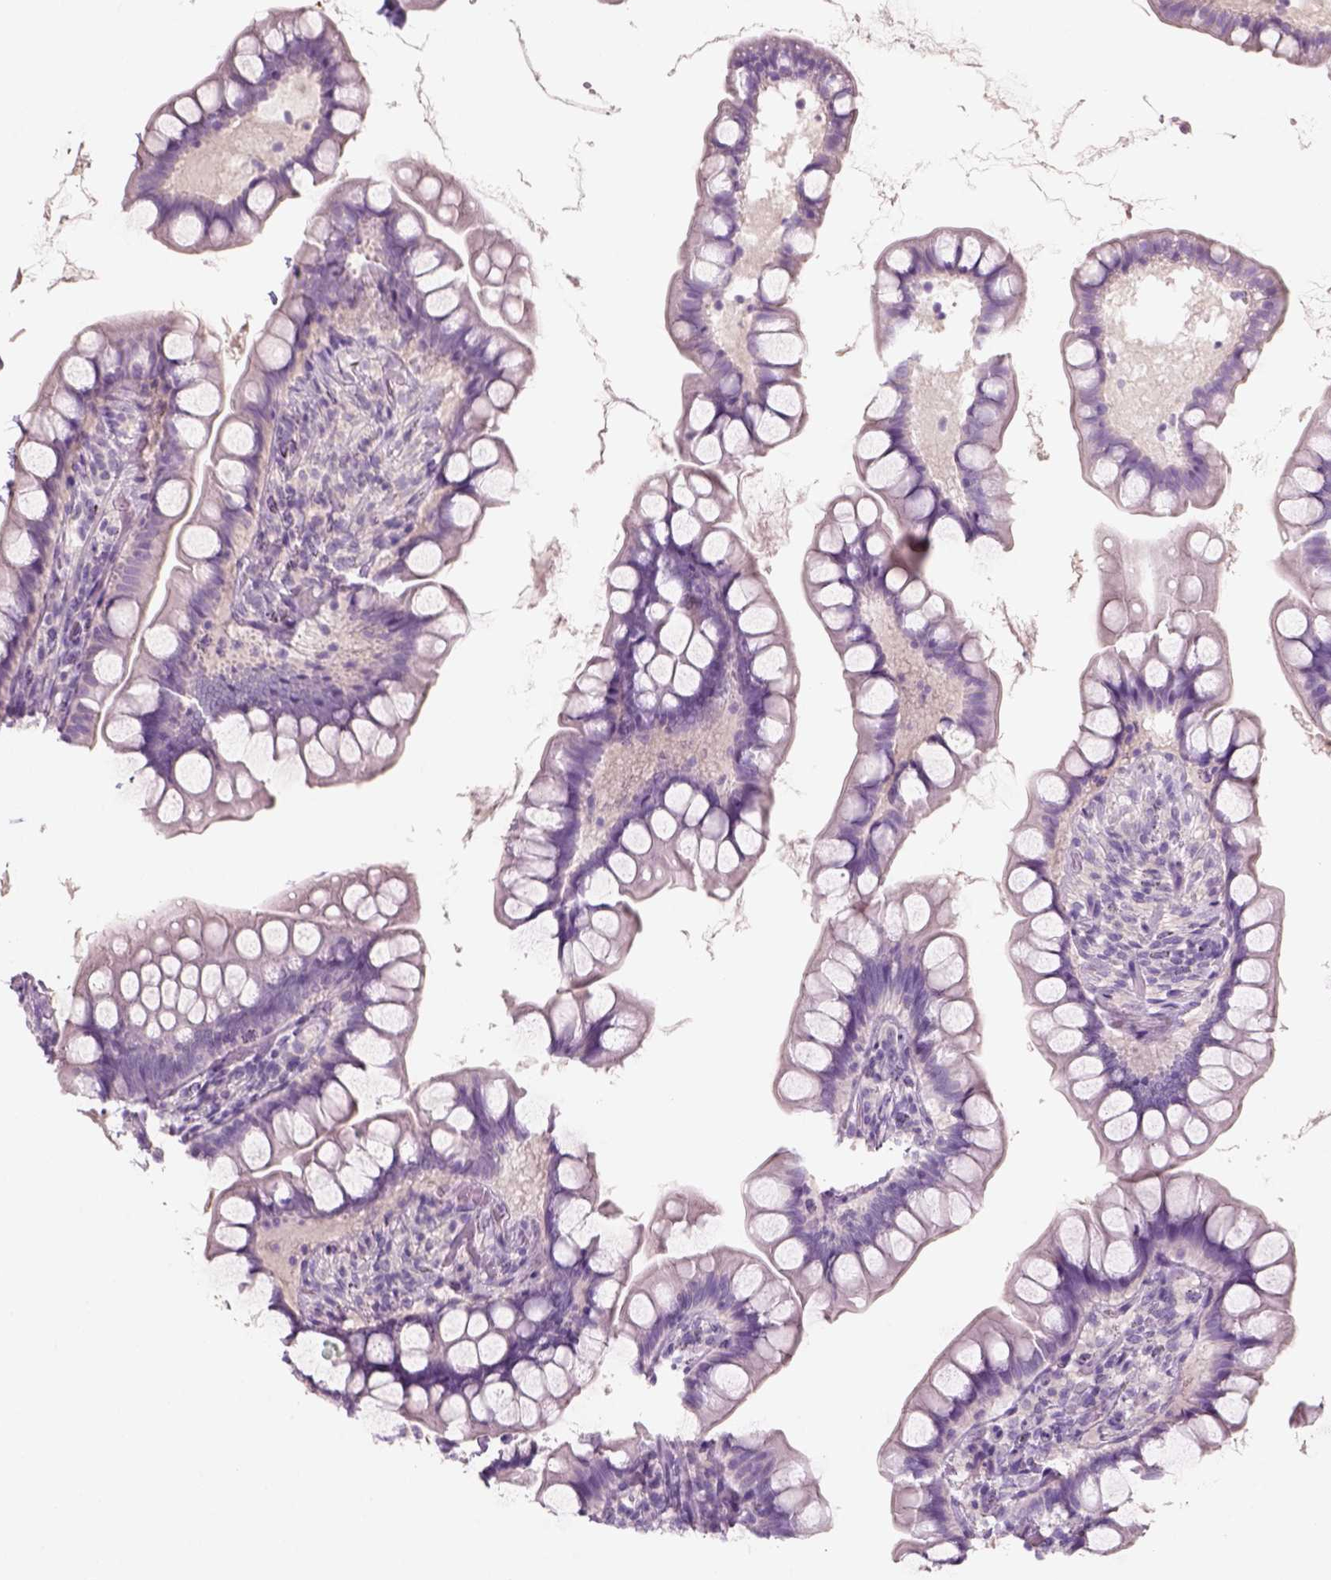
{"staining": {"intensity": "negative", "quantity": "none", "location": "none"}, "tissue": "small intestine", "cell_type": "Glandular cells", "image_type": "normal", "snomed": [{"axis": "morphology", "description": "Normal tissue, NOS"}, {"axis": "topography", "description": "Small intestine"}], "caption": "Glandular cells show no significant positivity in benign small intestine. Nuclei are stained in blue.", "gene": "KRT25", "patient": {"sex": "male", "age": 70}}